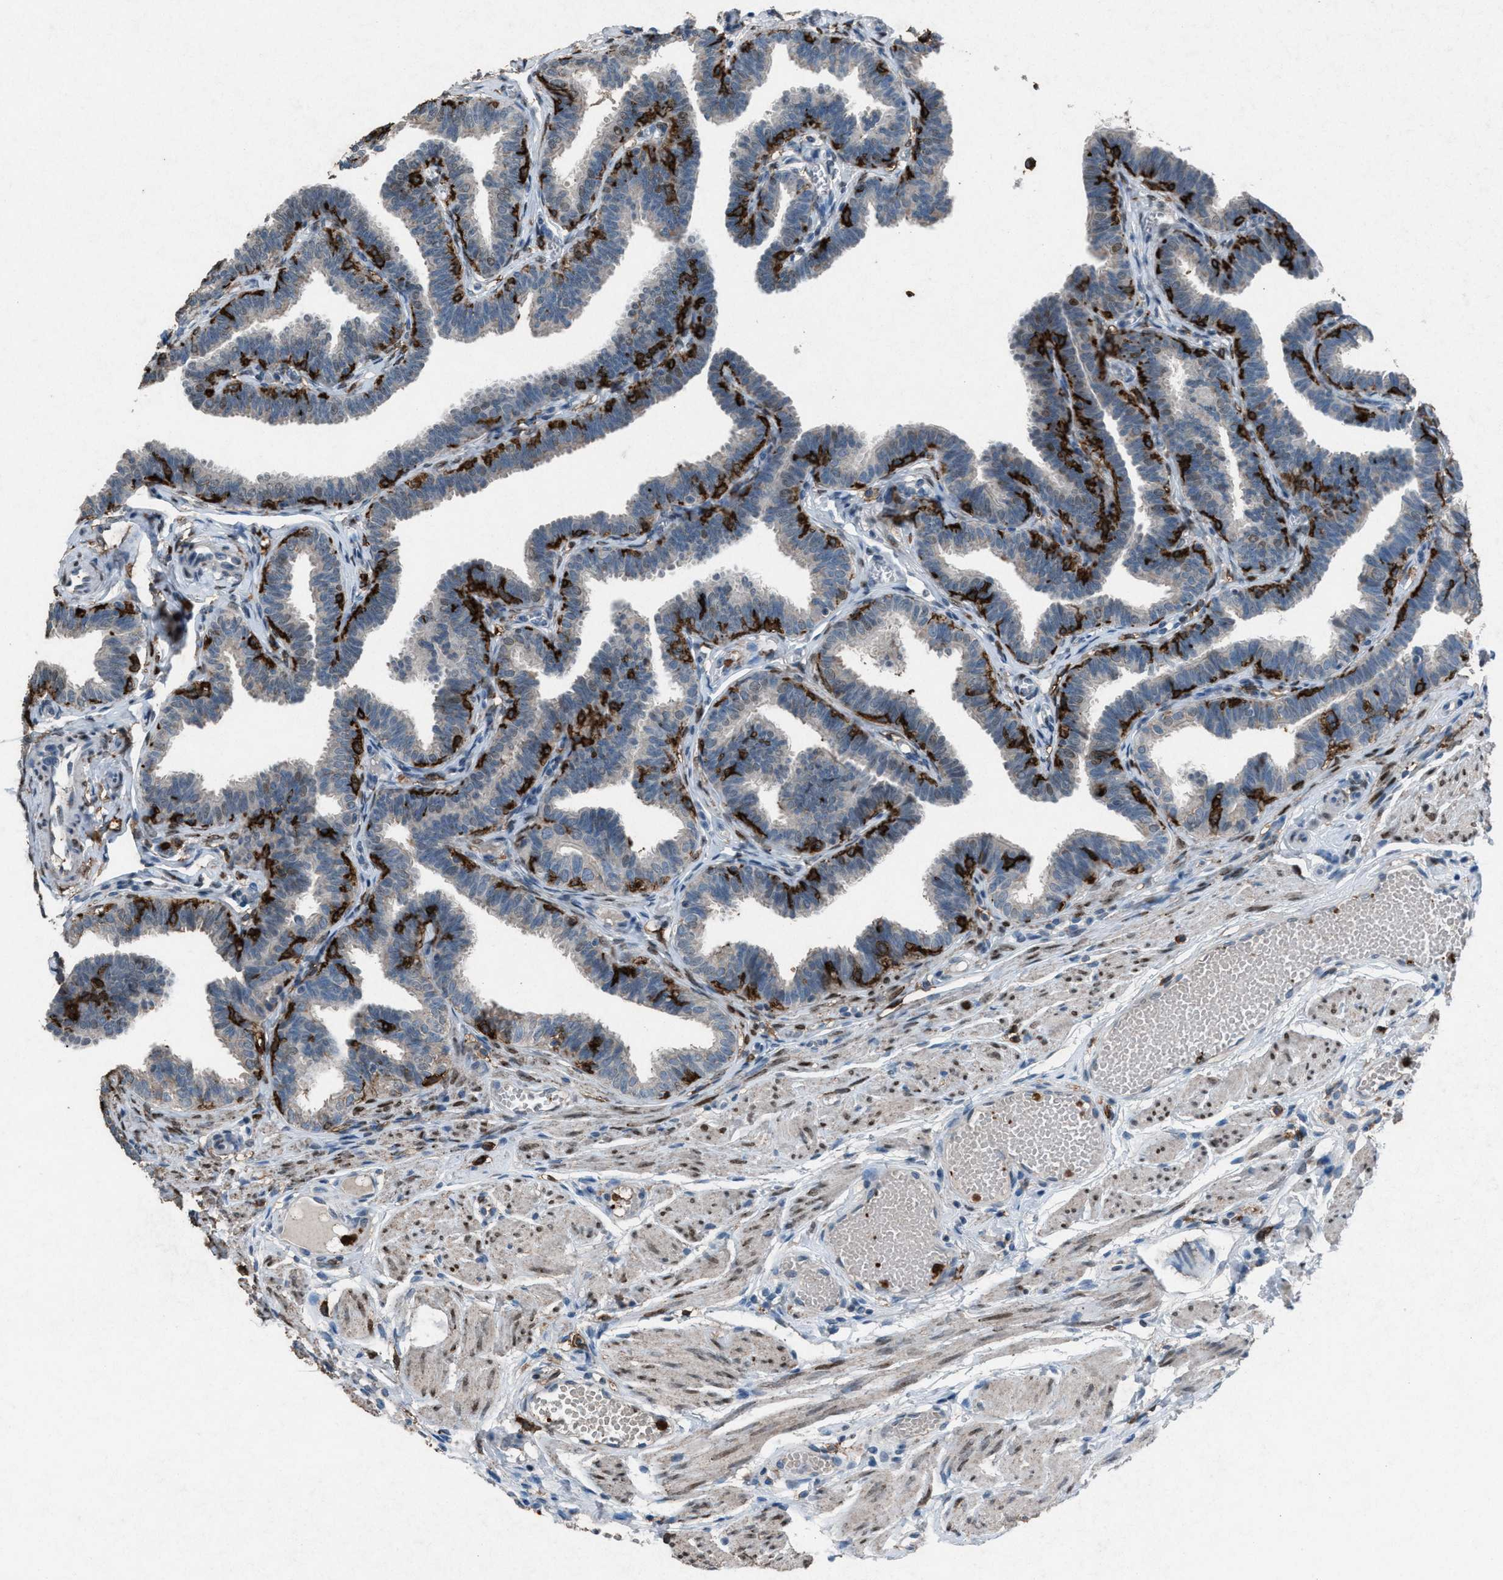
{"staining": {"intensity": "weak", "quantity": "<25%", "location": "cytoplasmic/membranous"}, "tissue": "fallopian tube", "cell_type": "Glandular cells", "image_type": "normal", "snomed": [{"axis": "morphology", "description": "Normal tissue, NOS"}, {"axis": "topography", "description": "Fallopian tube"}, {"axis": "topography", "description": "Ovary"}], "caption": "Immunohistochemical staining of normal human fallopian tube reveals no significant expression in glandular cells. Nuclei are stained in blue.", "gene": "FCER1G", "patient": {"sex": "female", "age": 23}}